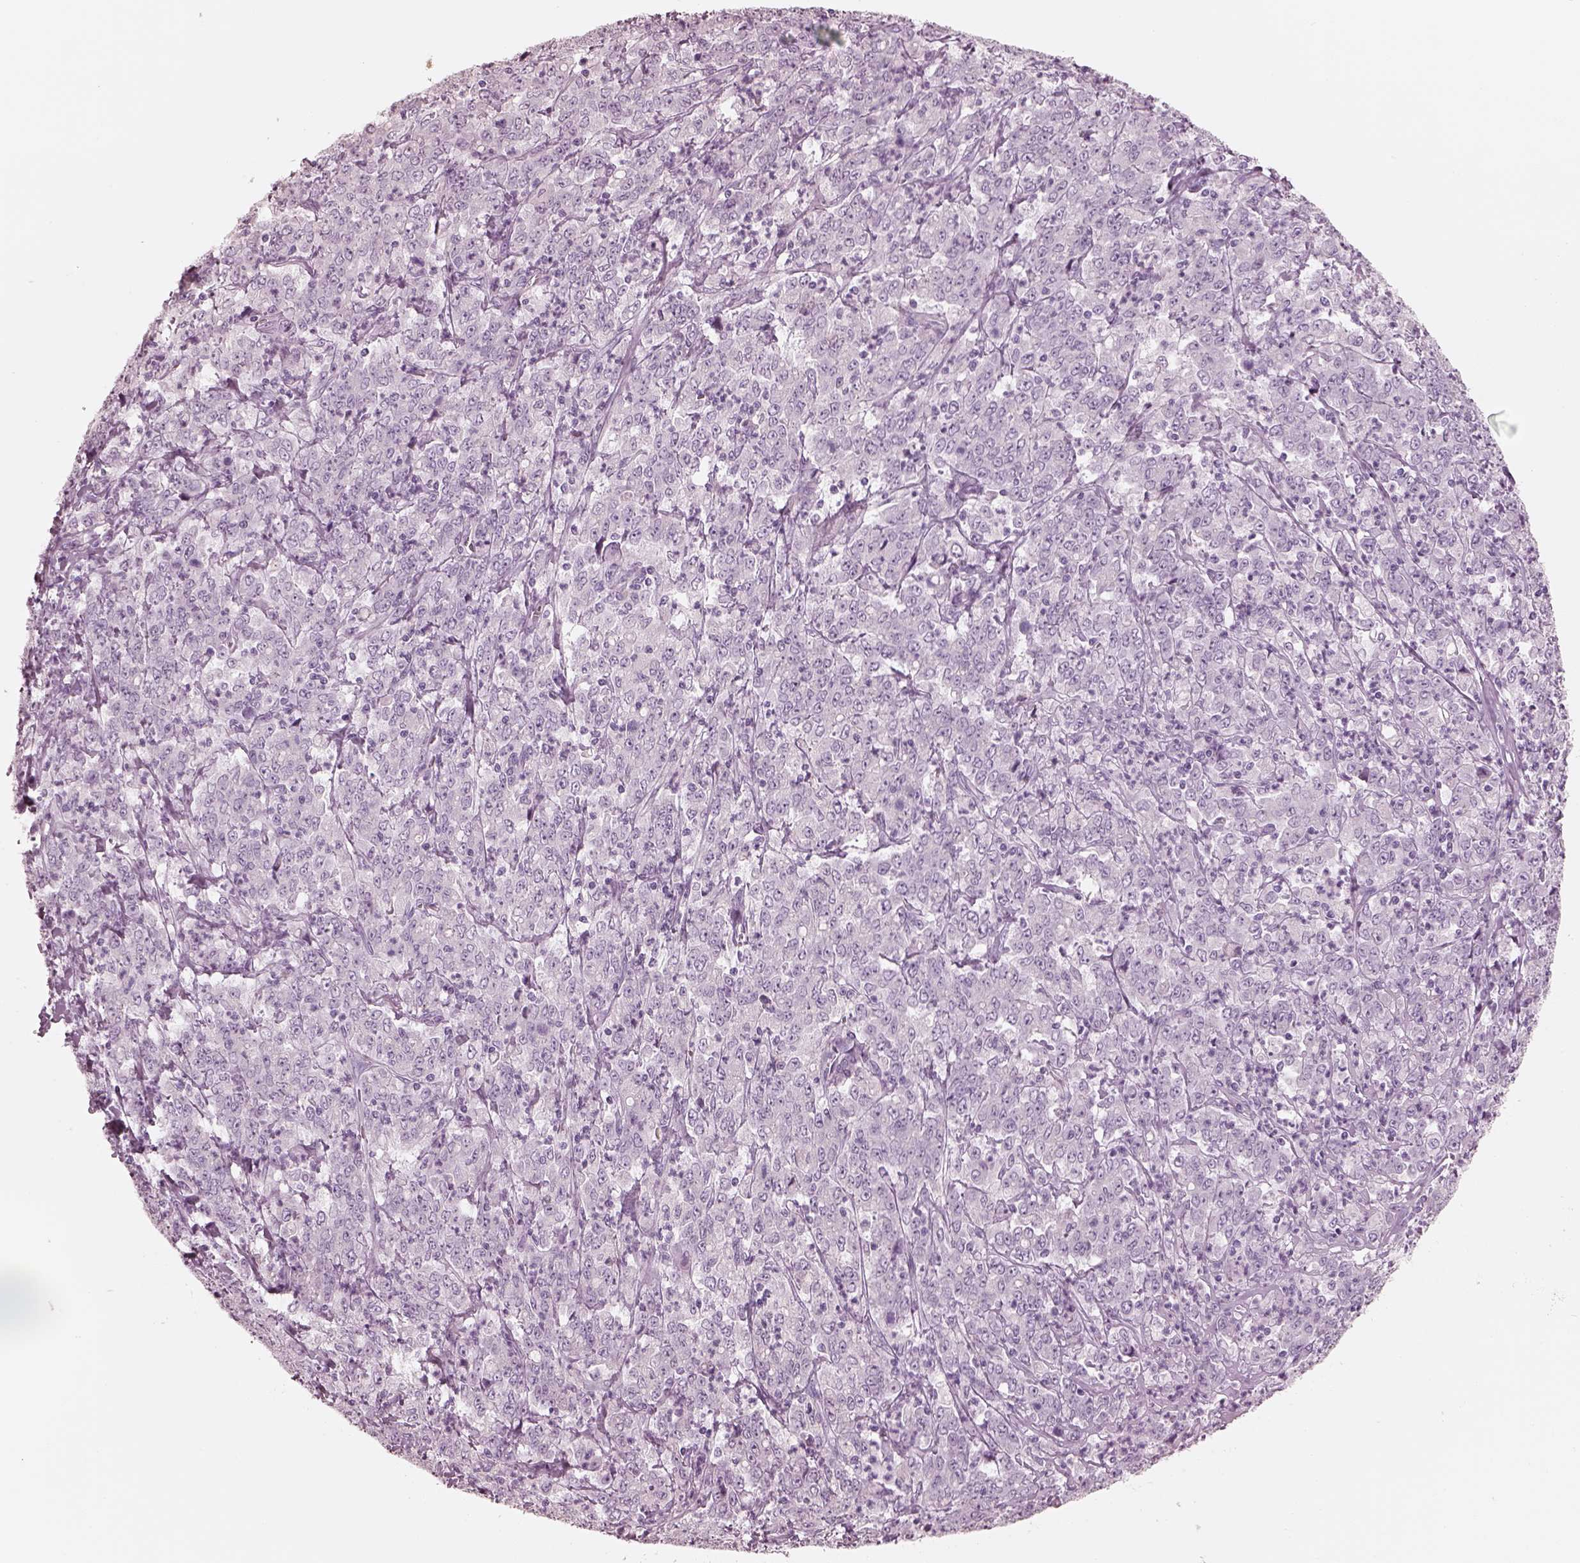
{"staining": {"intensity": "negative", "quantity": "none", "location": "none"}, "tissue": "stomach cancer", "cell_type": "Tumor cells", "image_type": "cancer", "snomed": [{"axis": "morphology", "description": "Adenocarcinoma, NOS"}, {"axis": "topography", "description": "Stomach, lower"}], "caption": "Immunohistochemistry image of neoplastic tissue: stomach cancer stained with DAB shows no significant protein expression in tumor cells. Brightfield microscopy of immunohistochemistry (IHC) stained with DAB (3,3'-diaminobenzidine) (brown) and hematoxylin (blue), captured at high magnification.", "gene": "PON3", "patient": {"sex": "female", "age": 71}}